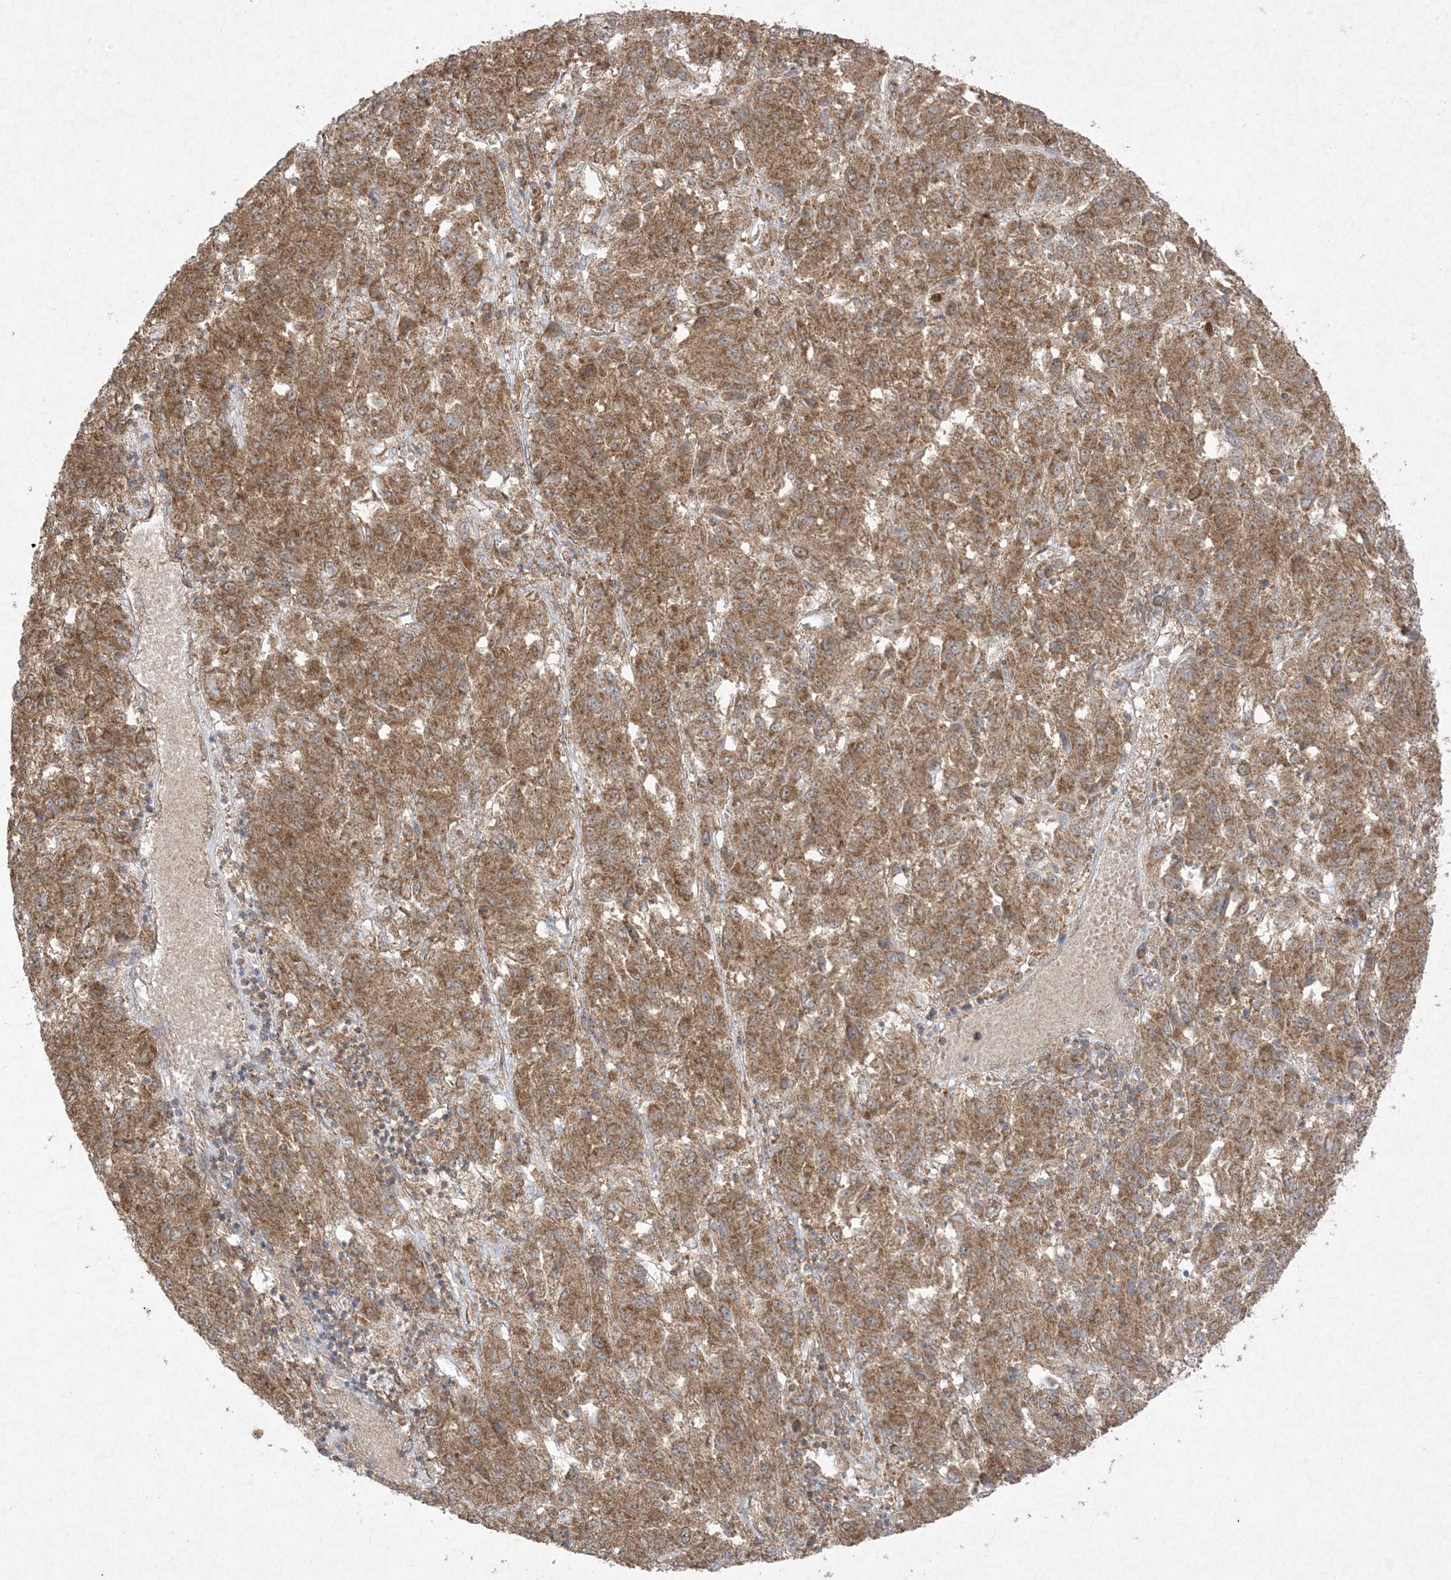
{"staining": {"intensity": "moderate", "quantity": ">75%", "location": "cytoplasmic/membranous"}, "tissue": "melanoma", "cell_type": "Tumor cells", "image_type": "cancer", "snomed": [{"axis": "morphology", "description": "Malignant melanoma, Metastatic site"}, {"axis": "topography", "description": "Lung"}], "caption": "Immunohistochemical staining of malignant melanoma (metastatic site) exhibits medium levels of moderate cytoplasmic/membranous positivity in approximately >75% of tumor cells.", "gene": "UBE2C", "patient": {"sex": "male", "age": 64}}